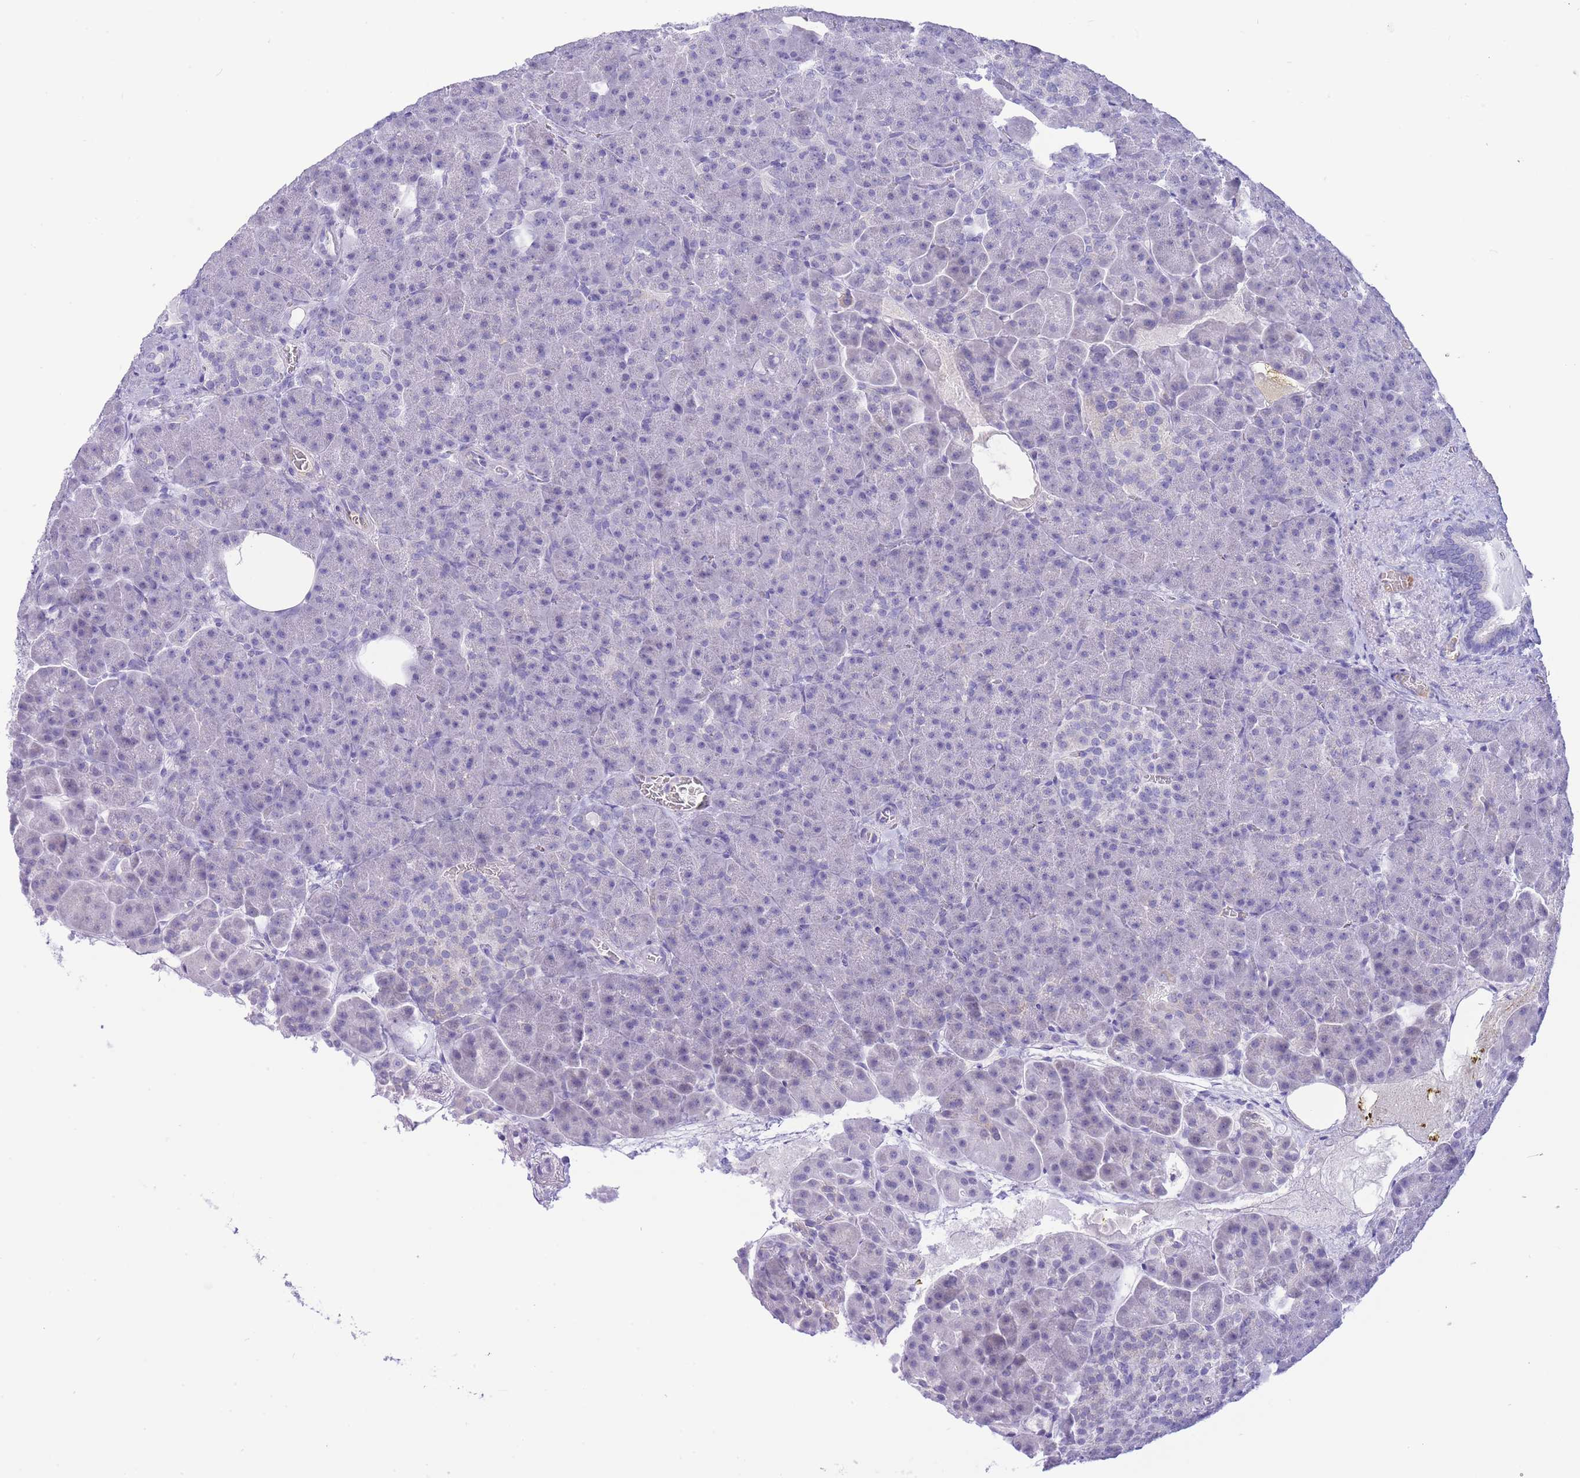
{"staining": {"intensity": "negative", "quantity": "none", "location": "none"}, "tissue": "pancreas", "cell_type": "Exocrine glandular cells", "image_type": "normal", "snomed": [{"axis": "morphology", "description": "Normal tissue, NOS"}, {"axis": "topography", "description": "Pancreas"}], "caption": "Immunohistochemistry photomicrograph of unremarkable pancreas: pancreas stained with DAB demonstrates no significant protein staining in exocrine glandular cells.", "gene": "ASAP3", "patient": {"sex": "female", "age": 74}}